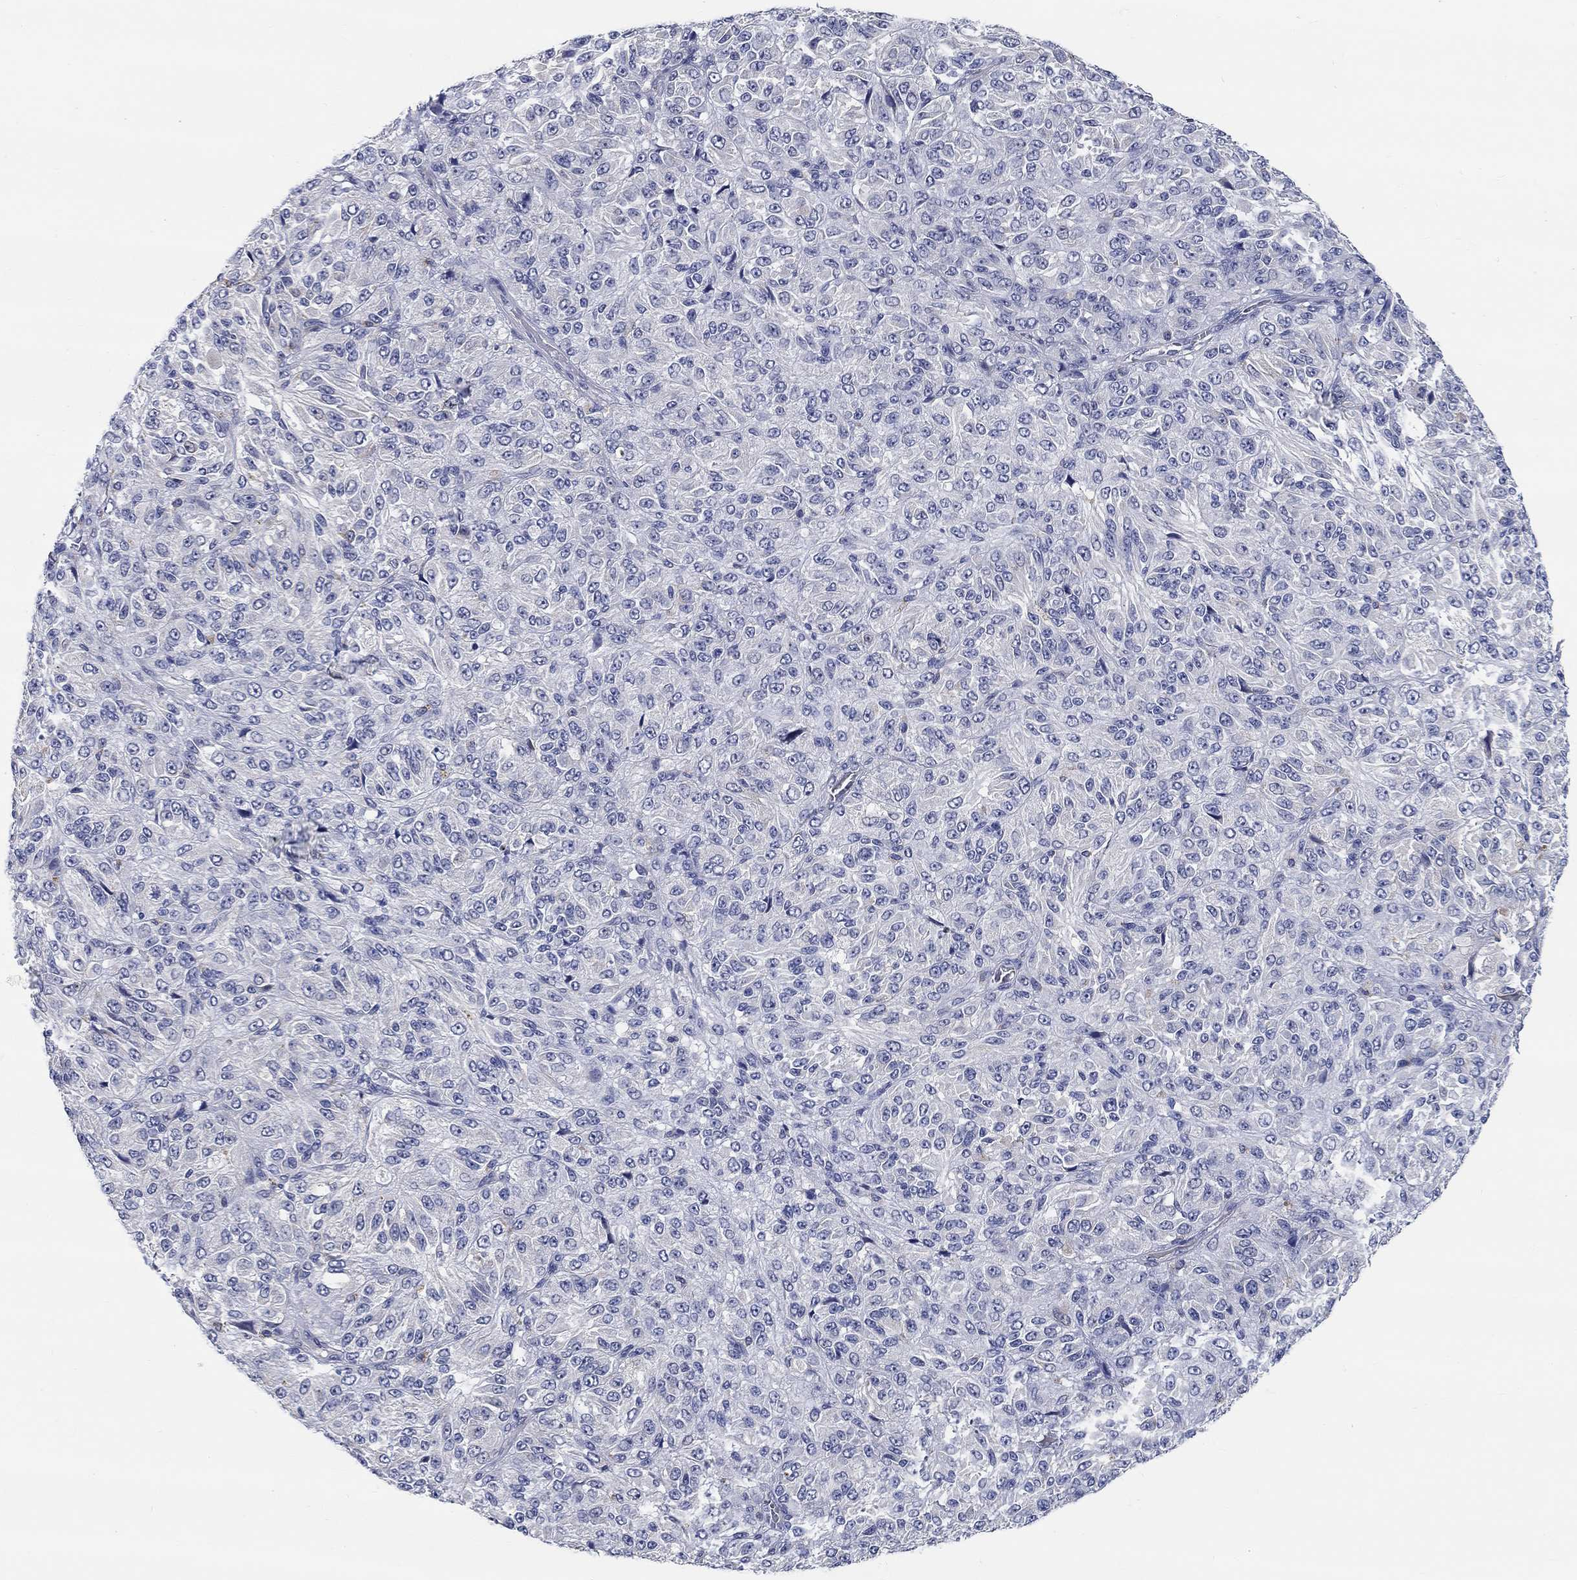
{"staining": {"intensity": "negative", "quantity": "none", "location": "none"}, "tissue": "melanoma", "cell_type": "Tumor cells", "image_type": "cancer", "snomed": [{"axis": "morphology", "description": "Malignant melanoma, Metastatic site"}, {"axis": "topography", "description": "Brain"}], "caption": "Photomicrograph shows no protein staining in tumor cells of melanoma tissue. The staining is performed using DAB brown chromogen with nuclei counter-stained in using hematoxylin.", "gene": "SMIM18", "patient": {"sex": "female", "age": 56}}